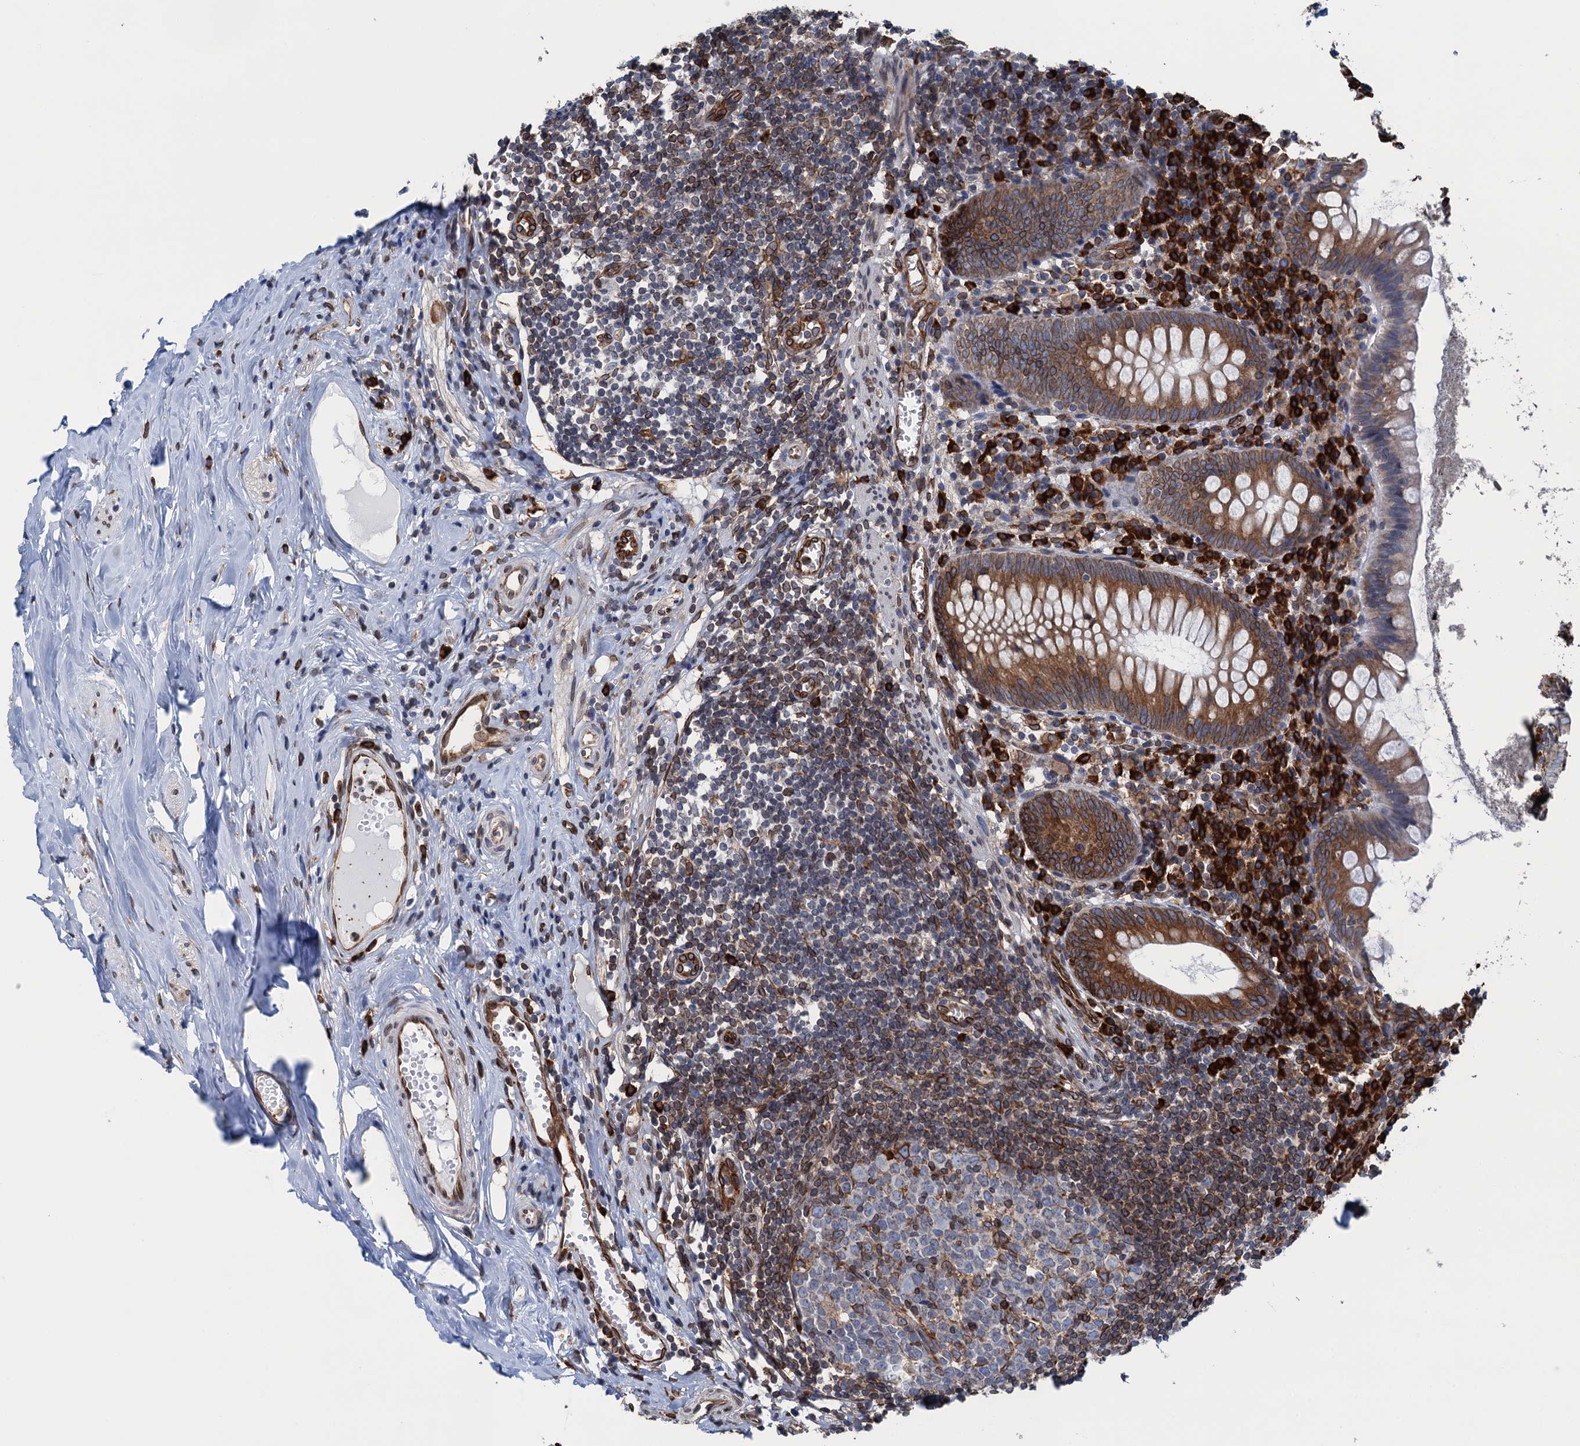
{"staining": {"intensity": "moderate", "quantity": ">75%", "location": "cytoplasmic/membranous"}, "tissue": "appendix", "cell_type": "Glandular cells", "image_type": "normal", "snomed": [{"axis": "morphology", "description": "Normal tissue, NOS"}, {"axis": "topography", "description": "Appendix"}], "caption": "A brown stain highlights moderate cytoplasmic/membranous staining of a protein in glandular cells of normal human appendix. The protein is shown in brown color, while the nuclei are stained blue.", "gene": "TMEM205", "patient": {"sex": "female", "age": 51}}